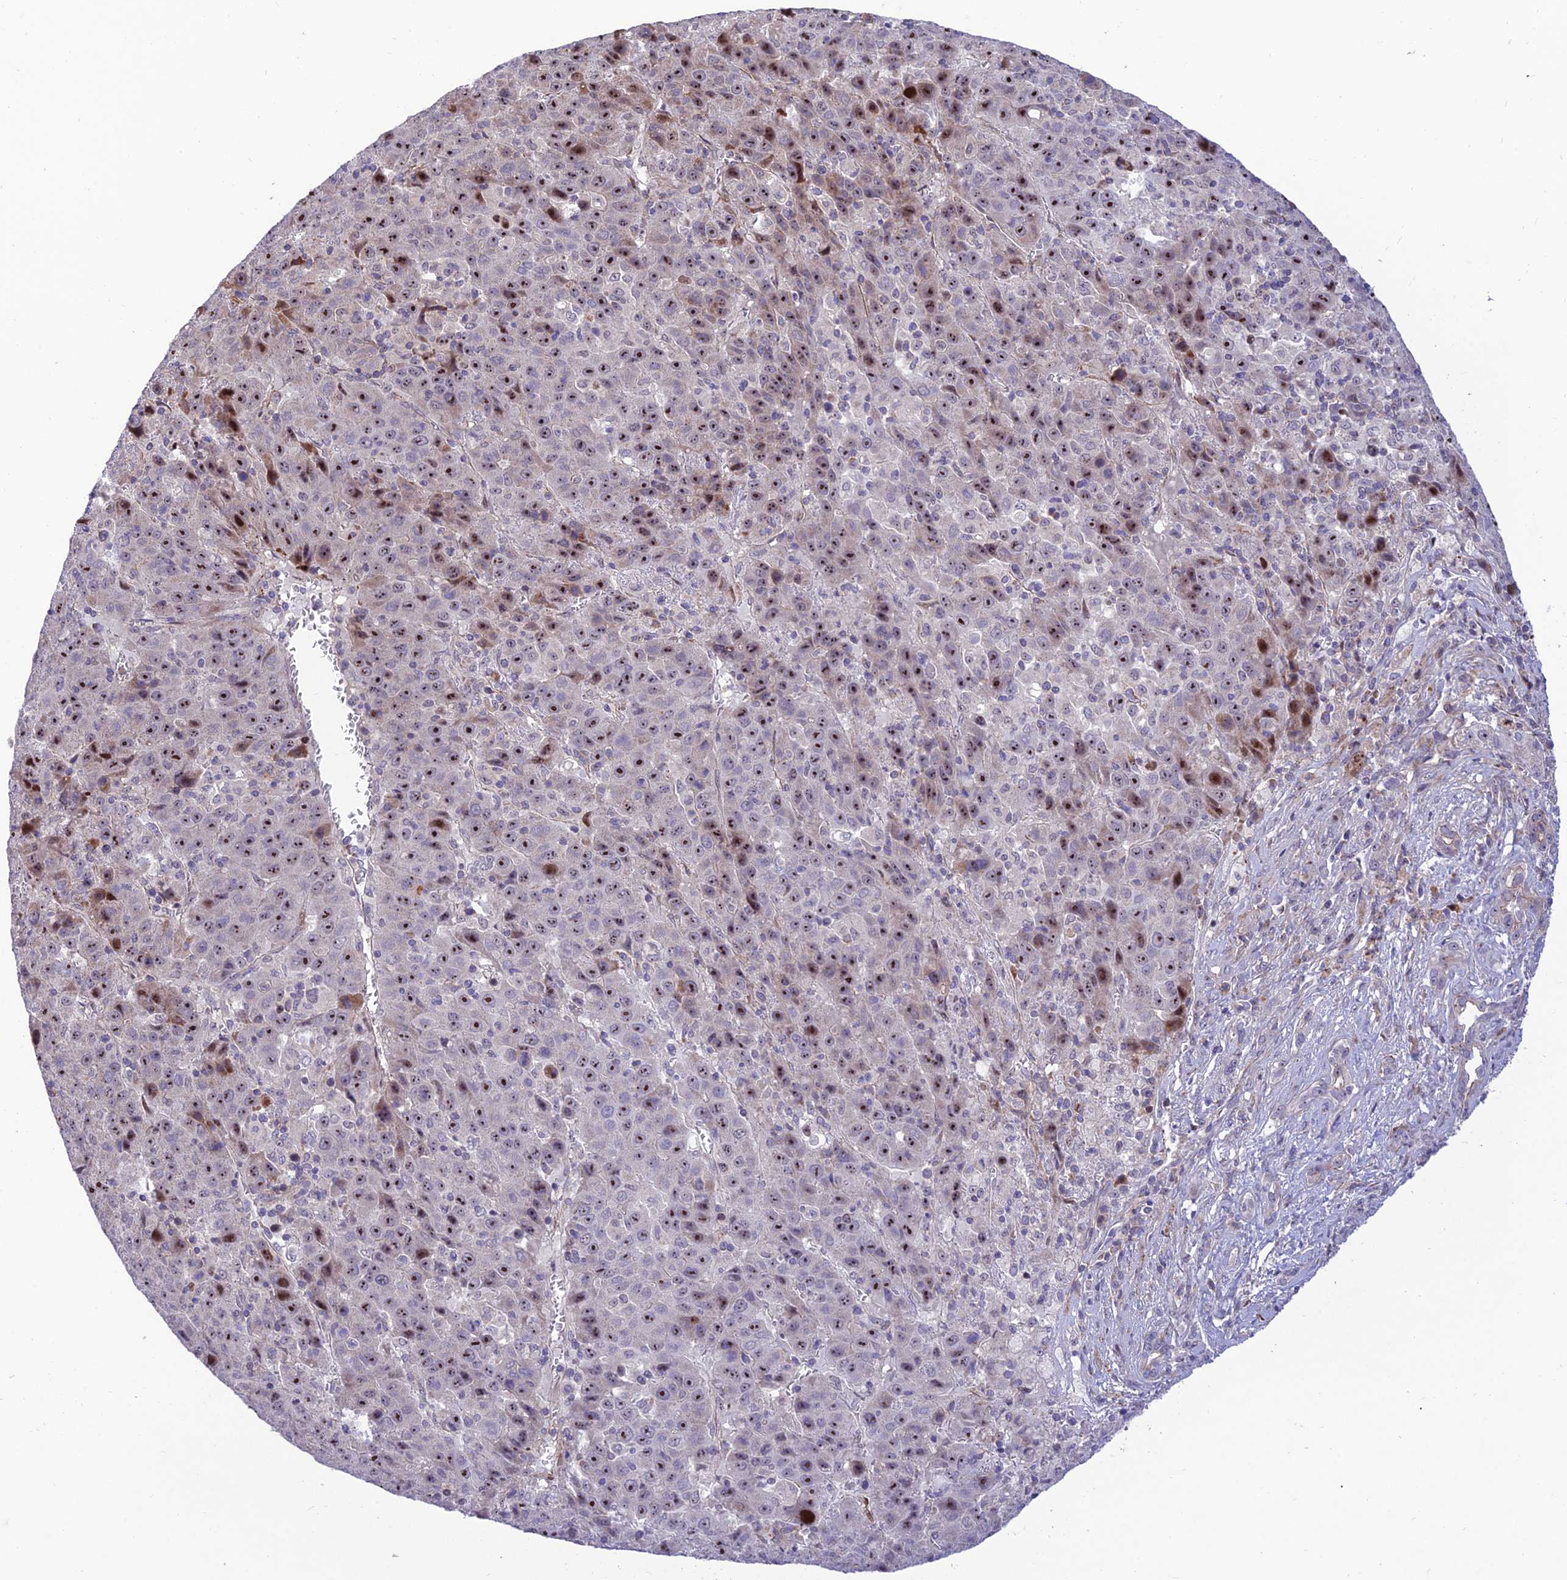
{"staining": {"intensity": "moderate", "quantity": "25%-75%", "location": "nuclear"}, "tissue": "liver cancer", "cell_type": "Tumor cells", "image_type": "cancer", "snomed": [{"axis": "morphology", "description": "Carcinoma, Hepatocellular, NOS"}, {"axis": "topography", "description": "Liver"}], "caption": "Immunohistochemistry (IHC) histopathology image of human liver cancer stained for a protein (brown), which reveals medium levels of moderate nuclear positivity in about 25%-75% of tumor cells.", "gene": "KBTBD7", "patient": {"sex": "female", "age": 53}}